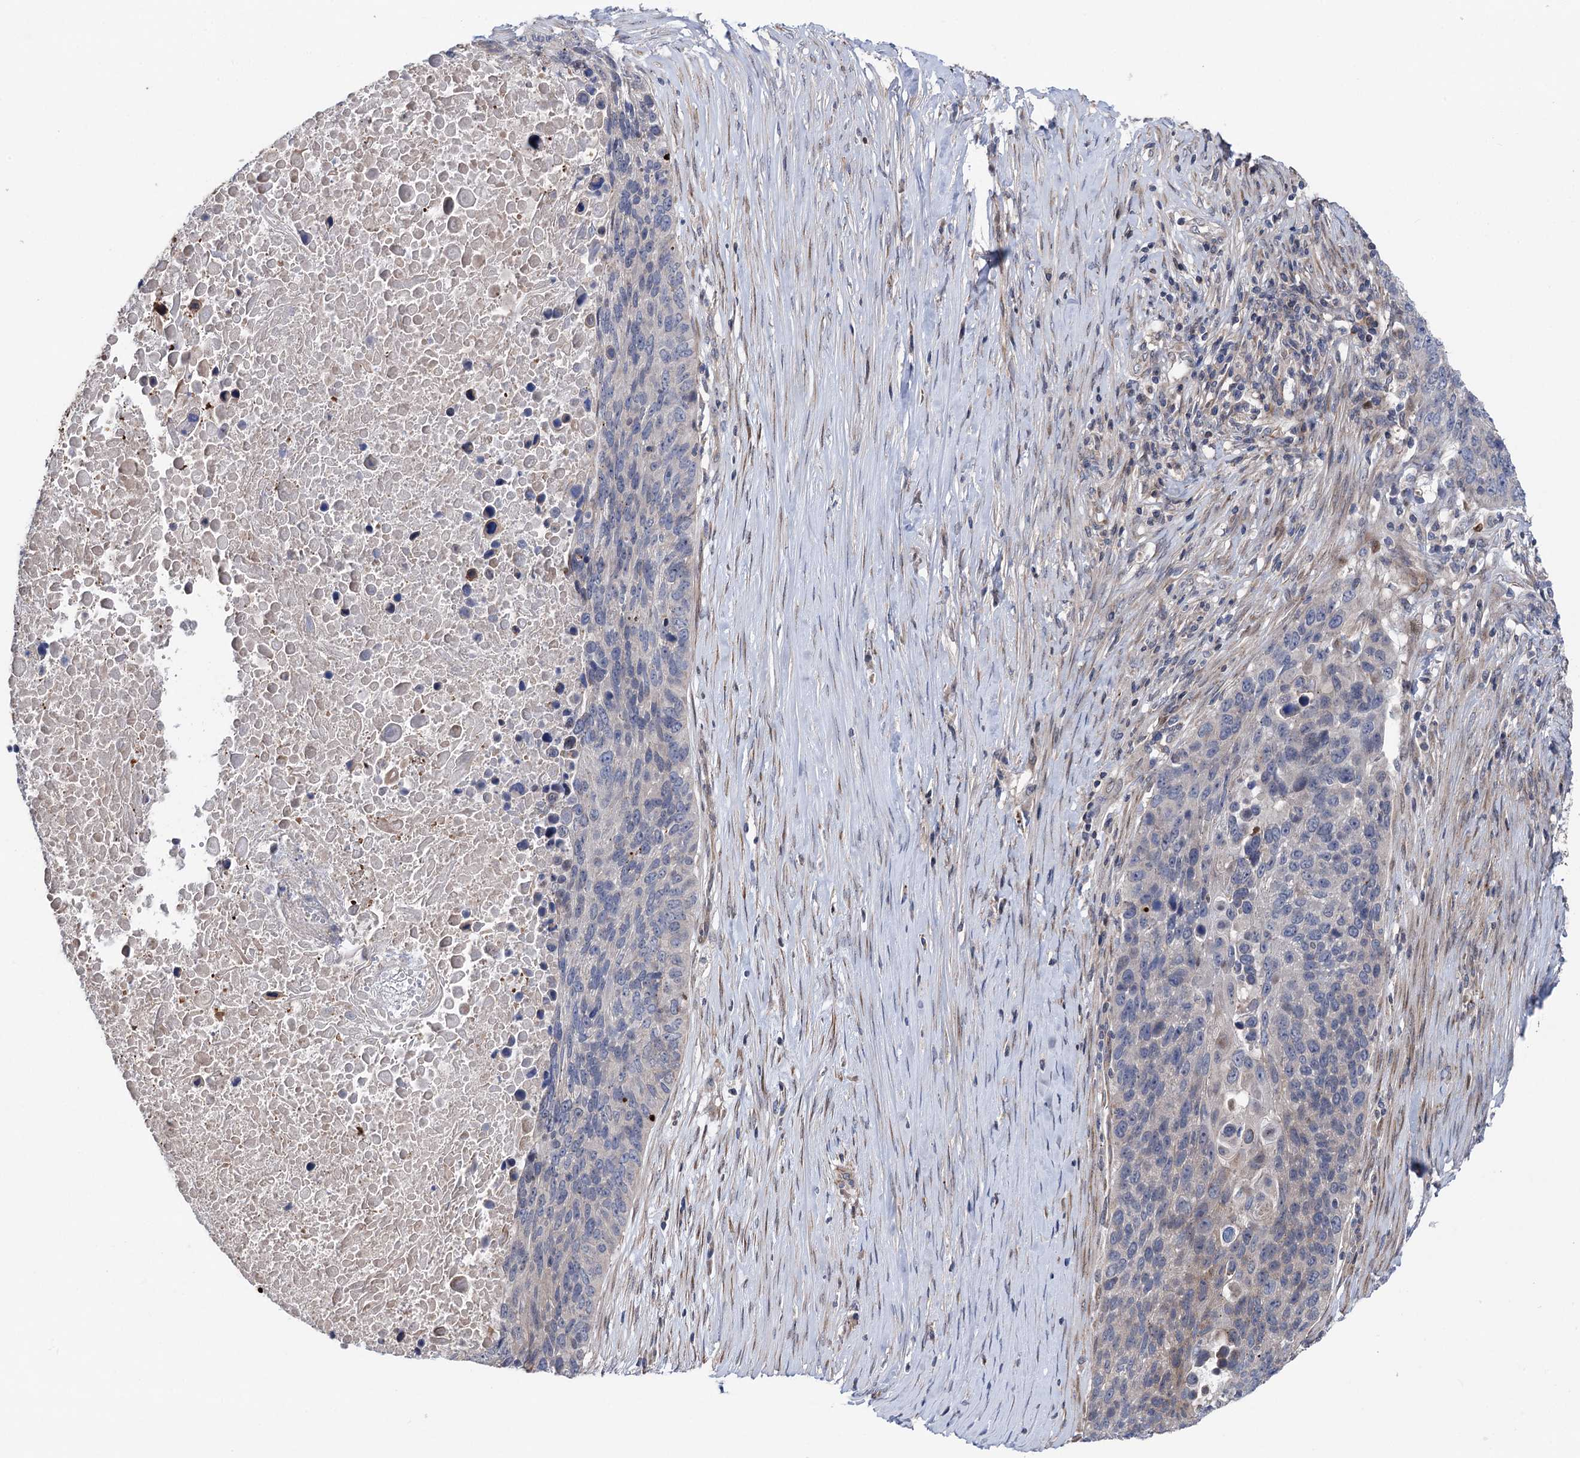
{"staining": {"intensity": "negative", "quantity": "none", "location": "none"}, "tissue": "lung cancer", "cell_type": "Tumor cells", "image_type": "cancer", "snomed": [{"axis": "morphology", "description": "Normal tissue, NOS"}, {"axis": "morphology", "description": "Squamous cell carcinoma, NOS"}, {"axis": "topography", "description": "Lymph node"}, {"axis": "topography", "description": "Lung"}], "caption": "This photomicrograph is of squamous cell carcinoma (lung) stained with immunohistochemistry (IHC) to label a protein in brown with the nuclei are counter-stained blue. There is no positivity in tumor cells. (DAB immunohistochemistry visualized using brightfield microscopy, high magnification).", "gene": "UBR1", "patient": {"sex": "male", "age": 66}}